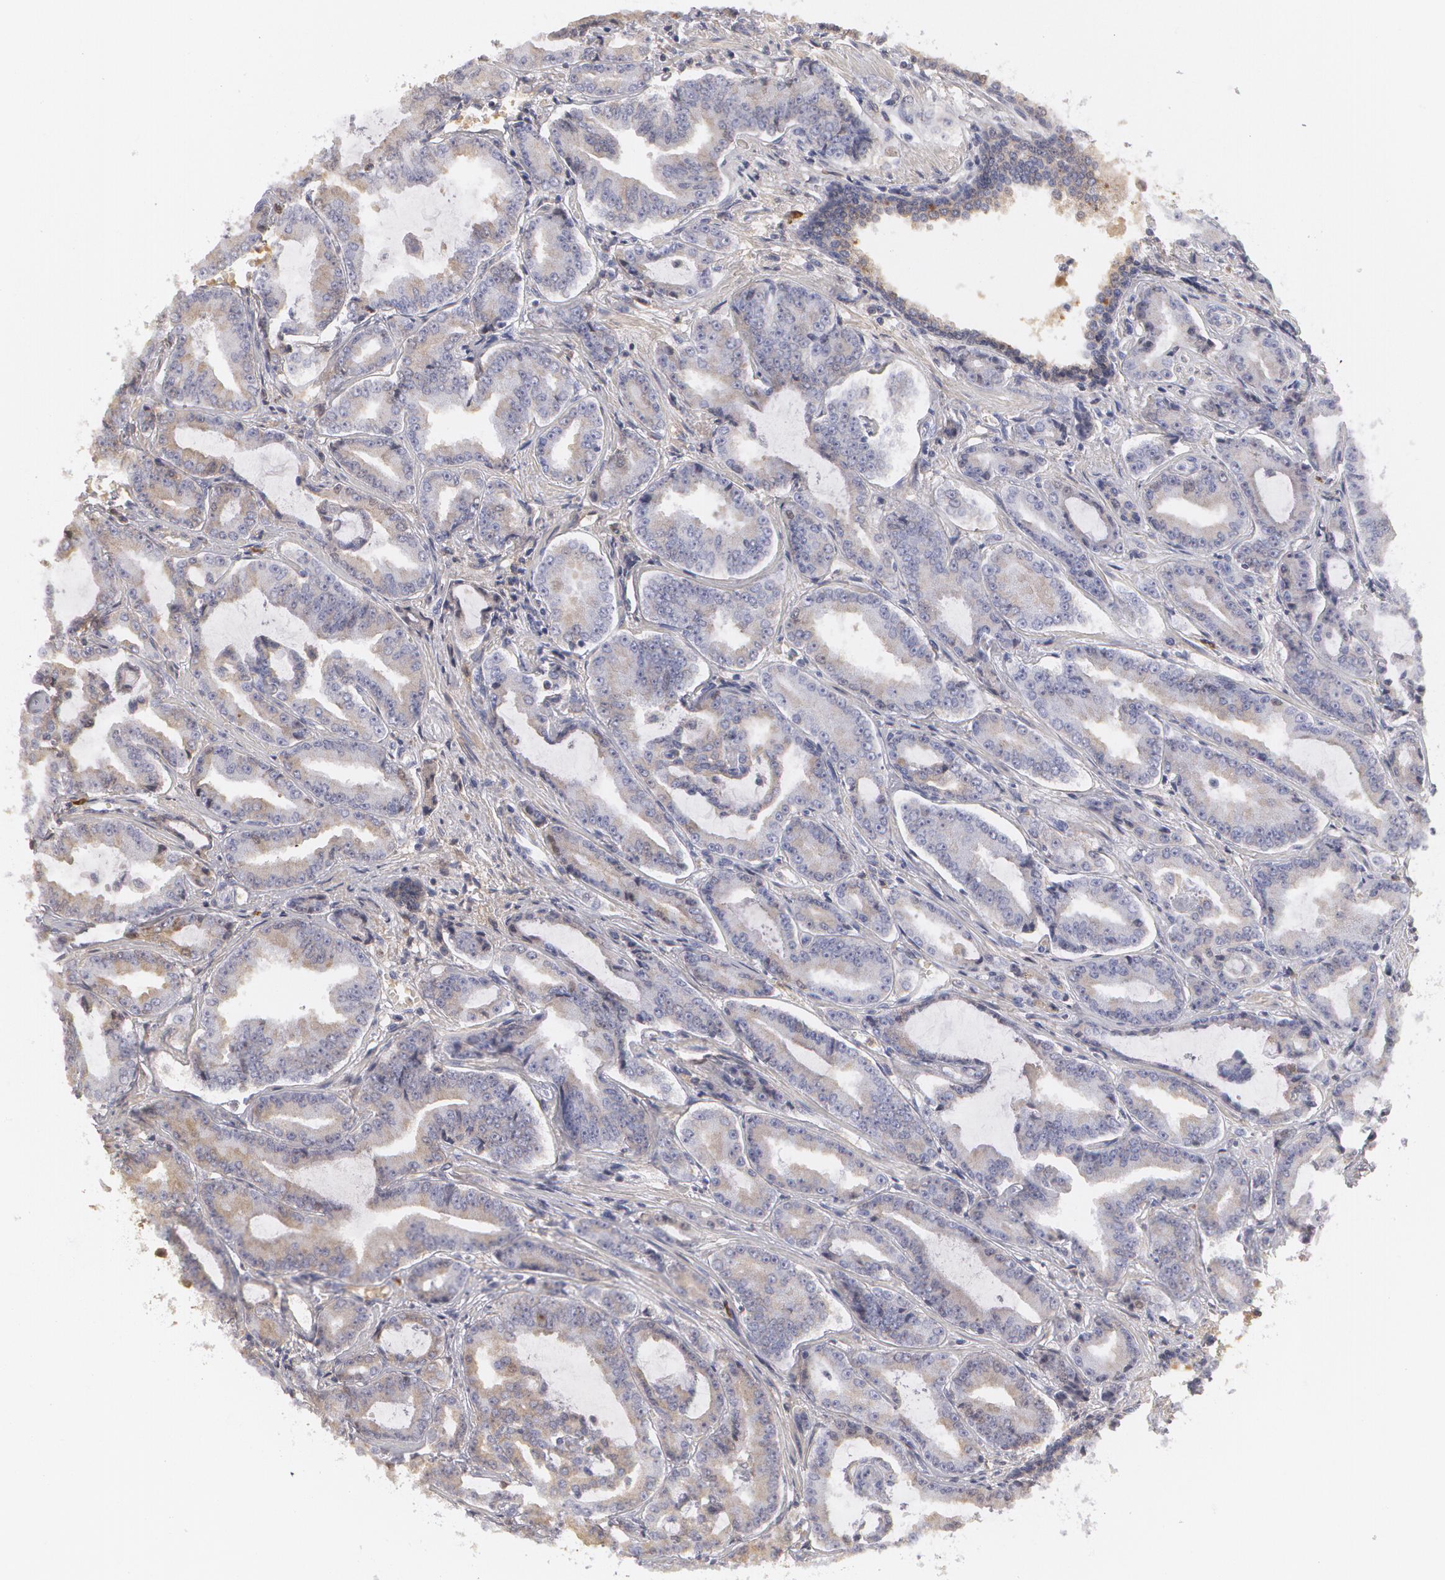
{"staining": {"intensity": "weak", "quantity": "<25%", "location": "cytoplasmic/membranous"}, "tissue": "prostate cancer", "cell_type": "Tumor cells", "image_type": "cancer", "snomed": [{"axis": "morphology", "description": "Adenocarcinoma, Low grade"}, {"axis": "topography", "description": "Prostate"}], "caption": "An IHC photomicrograph of prostate cancer (adenocarcinoma (low-grade)) is shown. There is no staining in tumor cells of prostate cancer (adenocarcinoma (low-grade)).", "gene": "SERPINA1", "patient": {"sex": "male", "age": 65}}